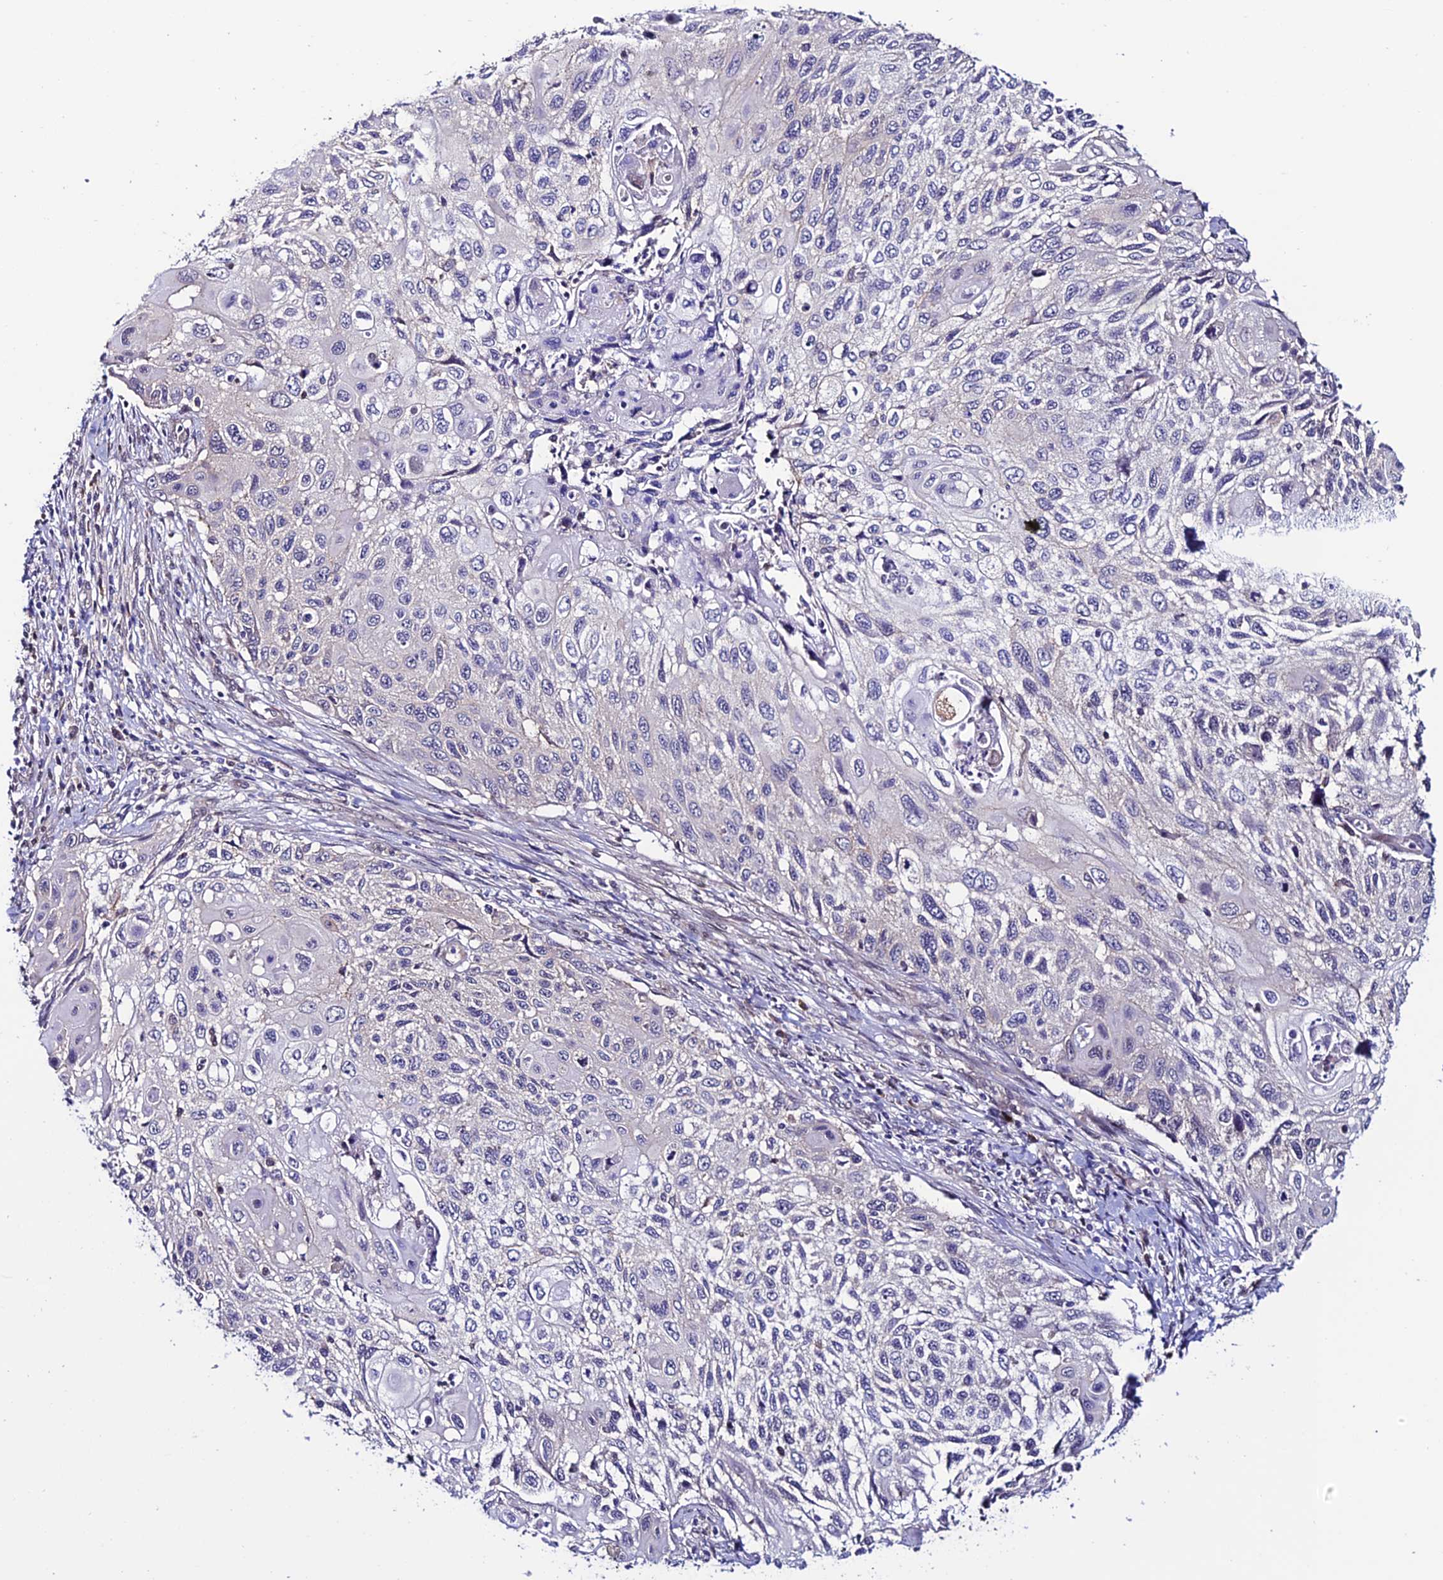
{"staining": {"intensity": "weak", "quantity": "<25%", "location": "cytoplasmic/membranous"}, "tissue": "cervical cancer", "cell_type": "Tumor cells", "image_type": "cancer", "snomed": [{"axis": "morphology", "description": "Squamous cell carcinoma, NOS"}, {"axis": "topography", "description": "Cervix"}], "caption": "Tumor cells are negative for brown protein staining in squamous cell carcinoma (cervical).", "gene": "FZD8", "patient": {"sex": "female", "age": 70}}